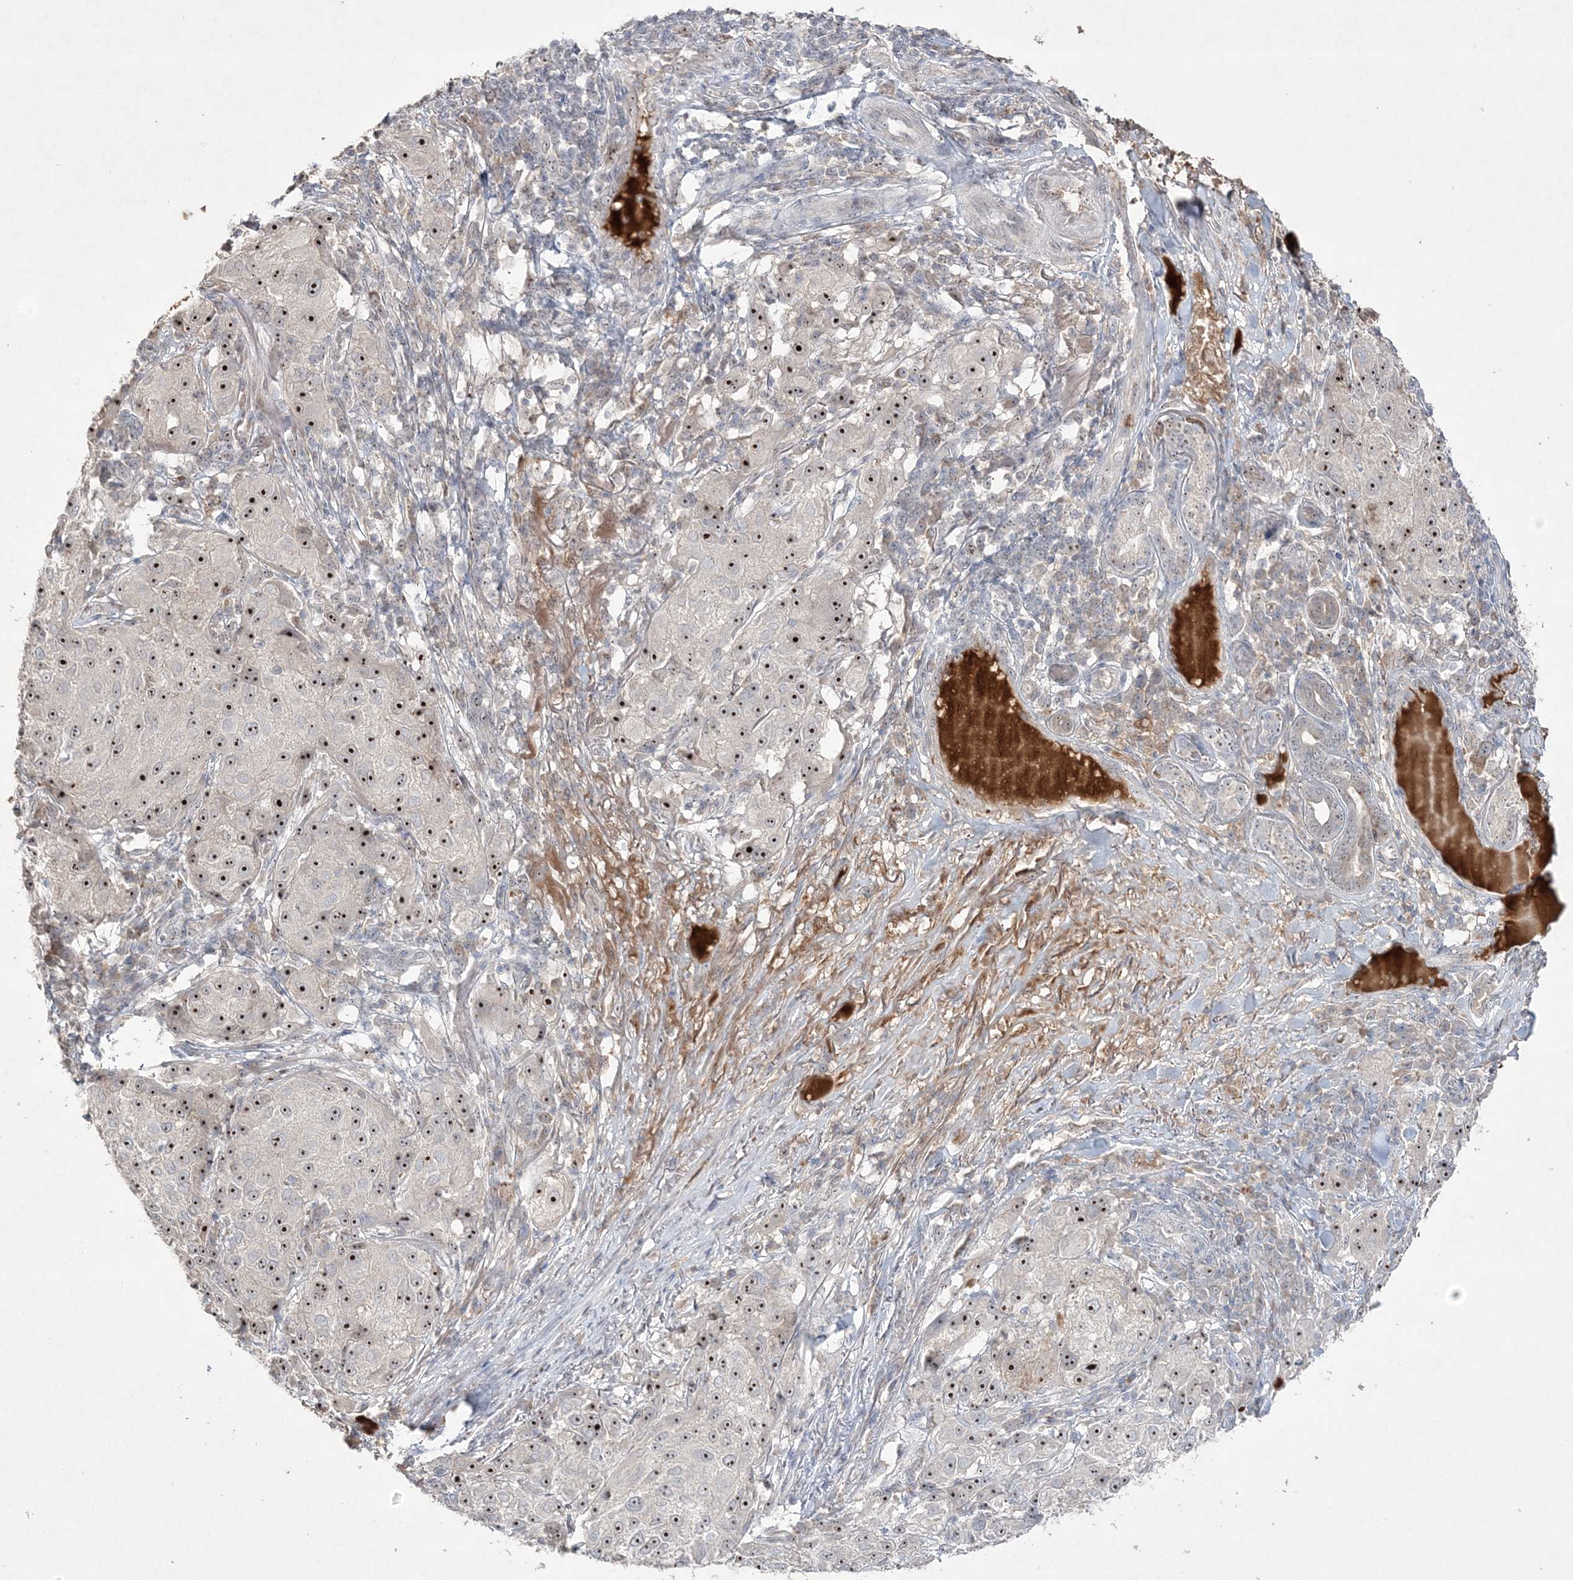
{"staining": {"intensity": "strong", "quantity": ">75%", "location": "nuclear"}, "tissue": "melanoma", "cell_type": "Tumor cells", "image_type": "cancer", "snomed": [{"axis": "morphology", "description": "Necrosis, NOS"}, {"axis": "morphology", "description": "Malignant melanoma, NOS"}, {"axis": "topography", "description": "Skin"}], "caption": "Brown immunohistochemical staining in melanoma demonstrates strong nuclear staining in approximately >75% of tumor cells.", "gene": "NOP16", "patient": {"sex": "female", "age": 87}}